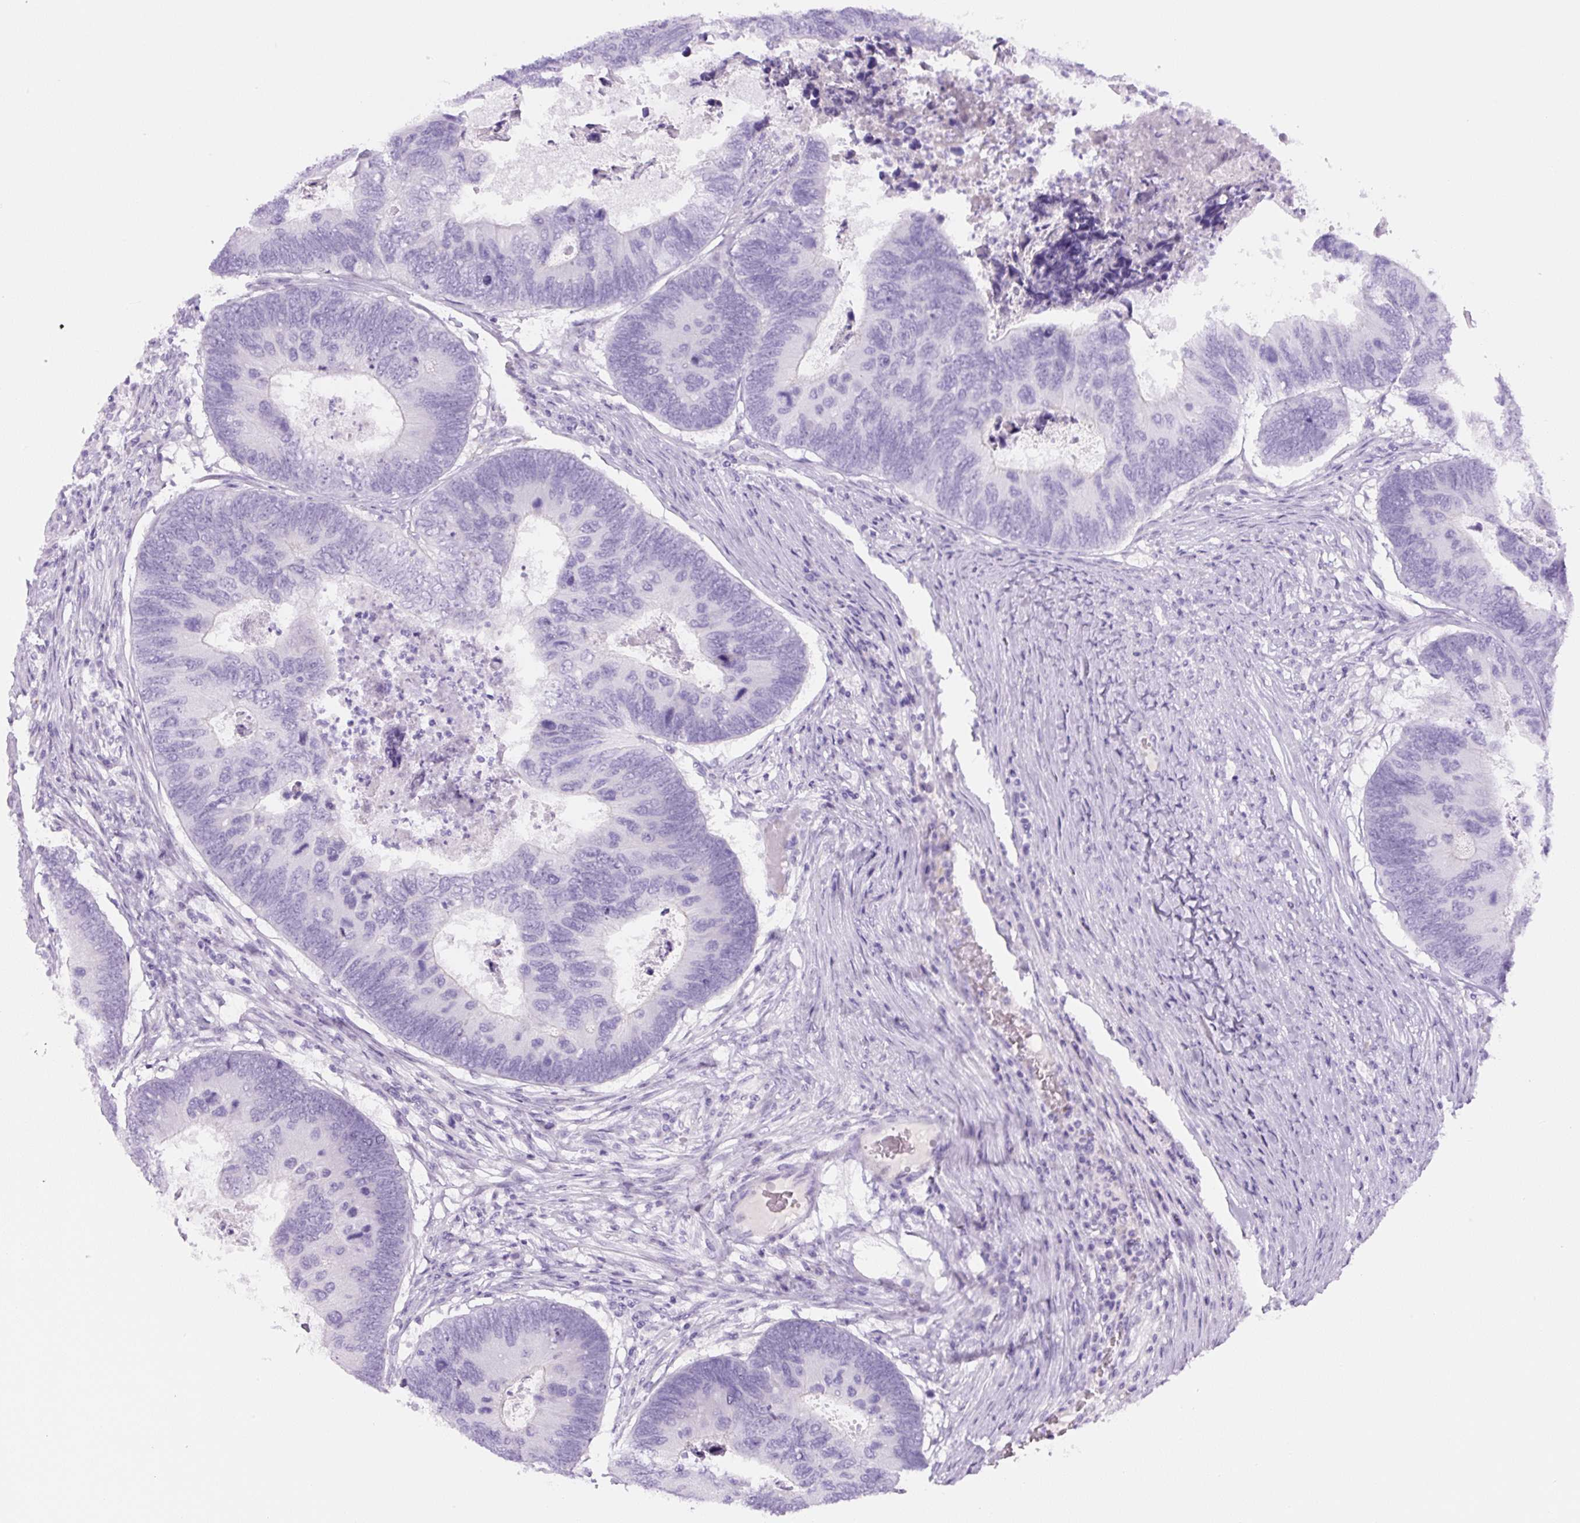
{"staining": {"intensity": "negative", "quantity": "none", "location": "none"}, "tissue": "colorectal cancer", "cell_type": "Tumor cells", "image_type": "cancer", "snomed": [{"axis": "morphology", "description": "Adenocarcinoma, NOS"}, {"axis": "topography", "description": "Colon"}], "caption": "This is an immunohistochemistry (IHC) photomicrograph of colorectal cancer (adenocarcinoma). There is no positivity in tumor cells.", "gene": "RSPO4", "patient": {"sex": "female", "age": 67}}